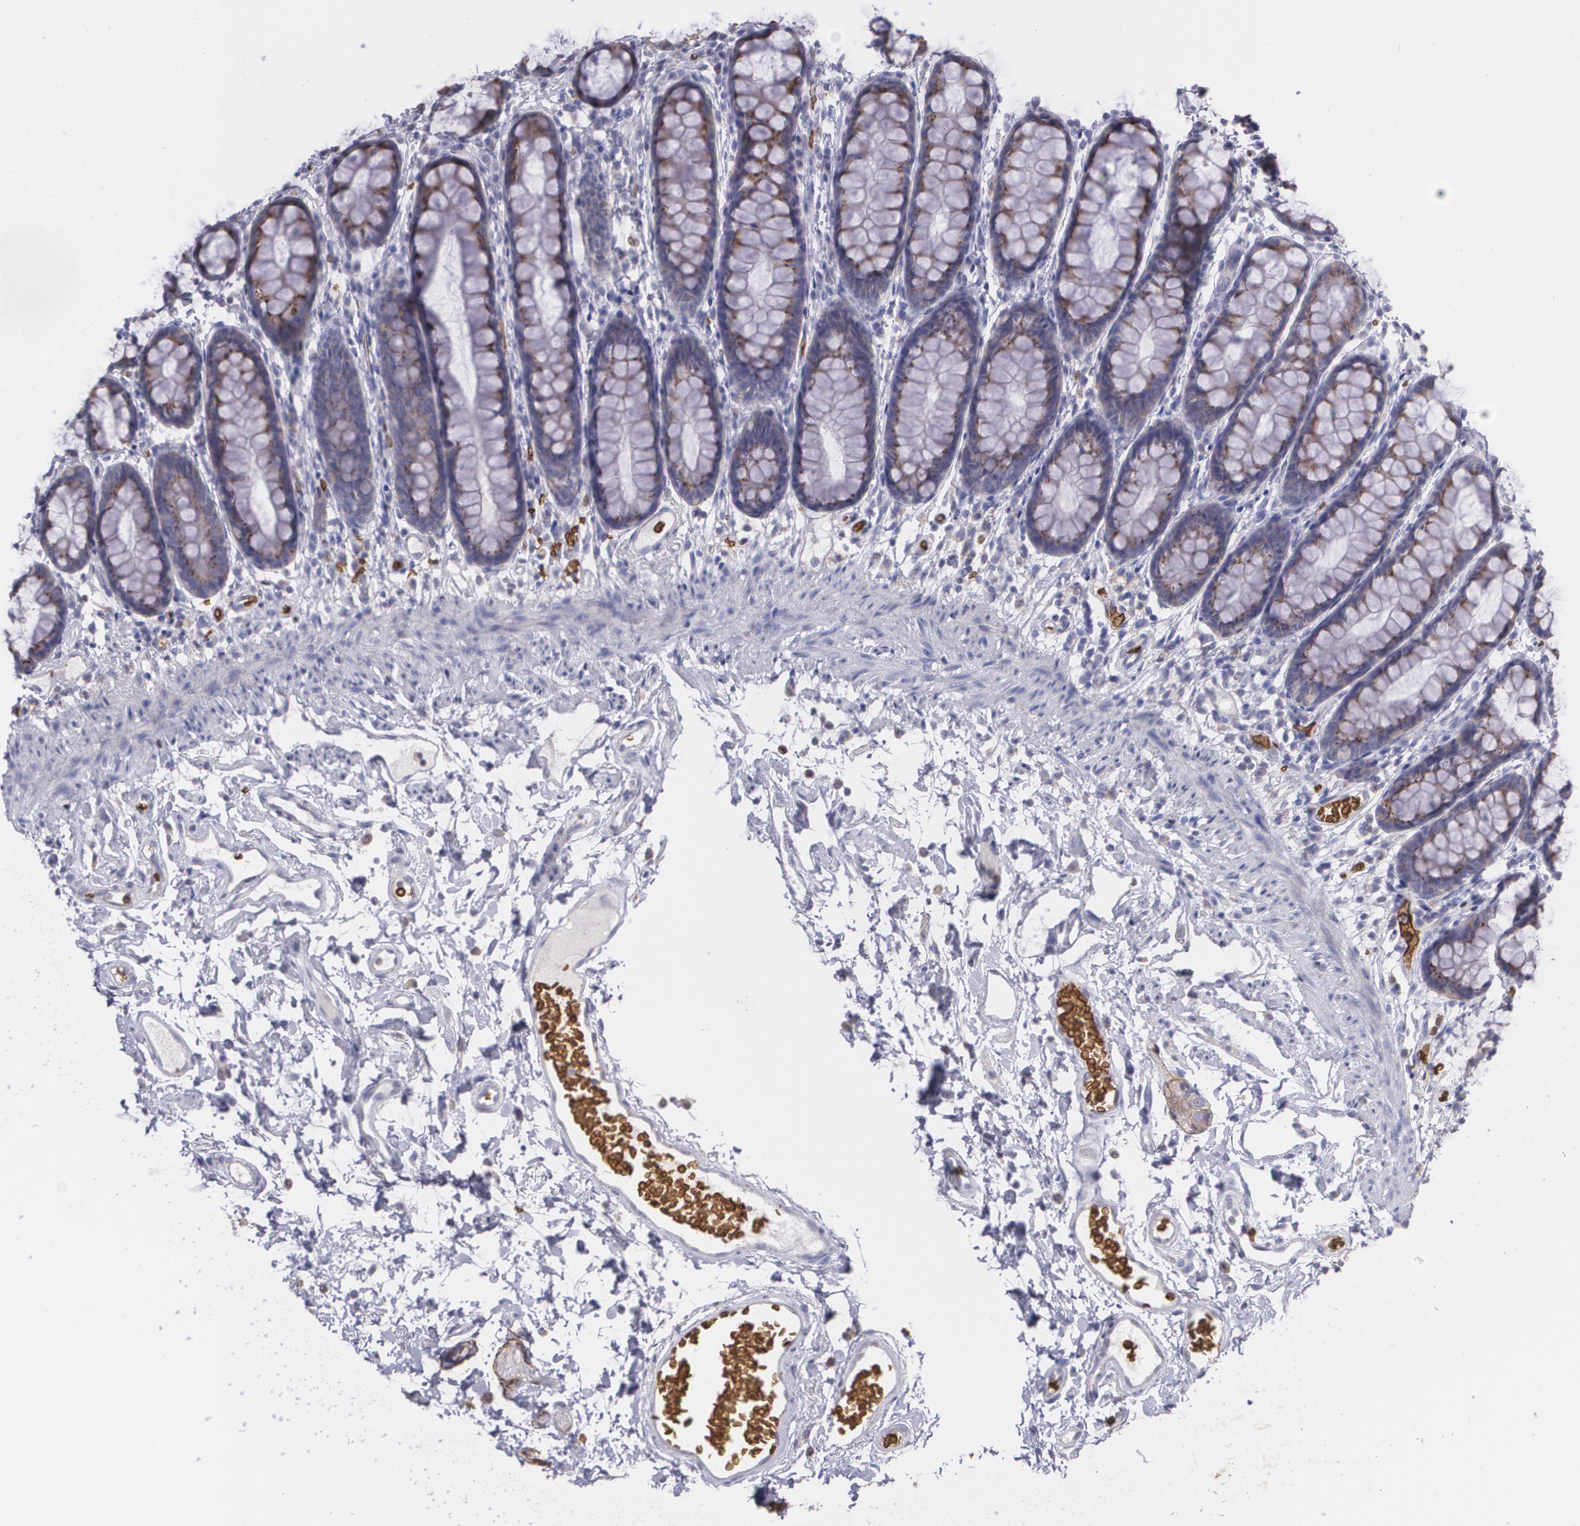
{"staining": {"intensity": "moderate", "quantity": "25%-75%", "location": "cytoplasmic/membranous"}, "tissue": "rectum", "cell_type": "Glandular cells", "image_type": "normal", "snomed": [{"axis": "morphology", "description": "Normal tissue, NOS"}, {"axis": "topography", "description": "Rectum"}], "caption": "Protein expression analysis of unremarkable human rectum reveals moderate cytoplasmic/membranous expression in approximately 25%-75% of glandular cells.", "gene": "SLC2A1", "patient": {"sex": "male", "age": 92}}